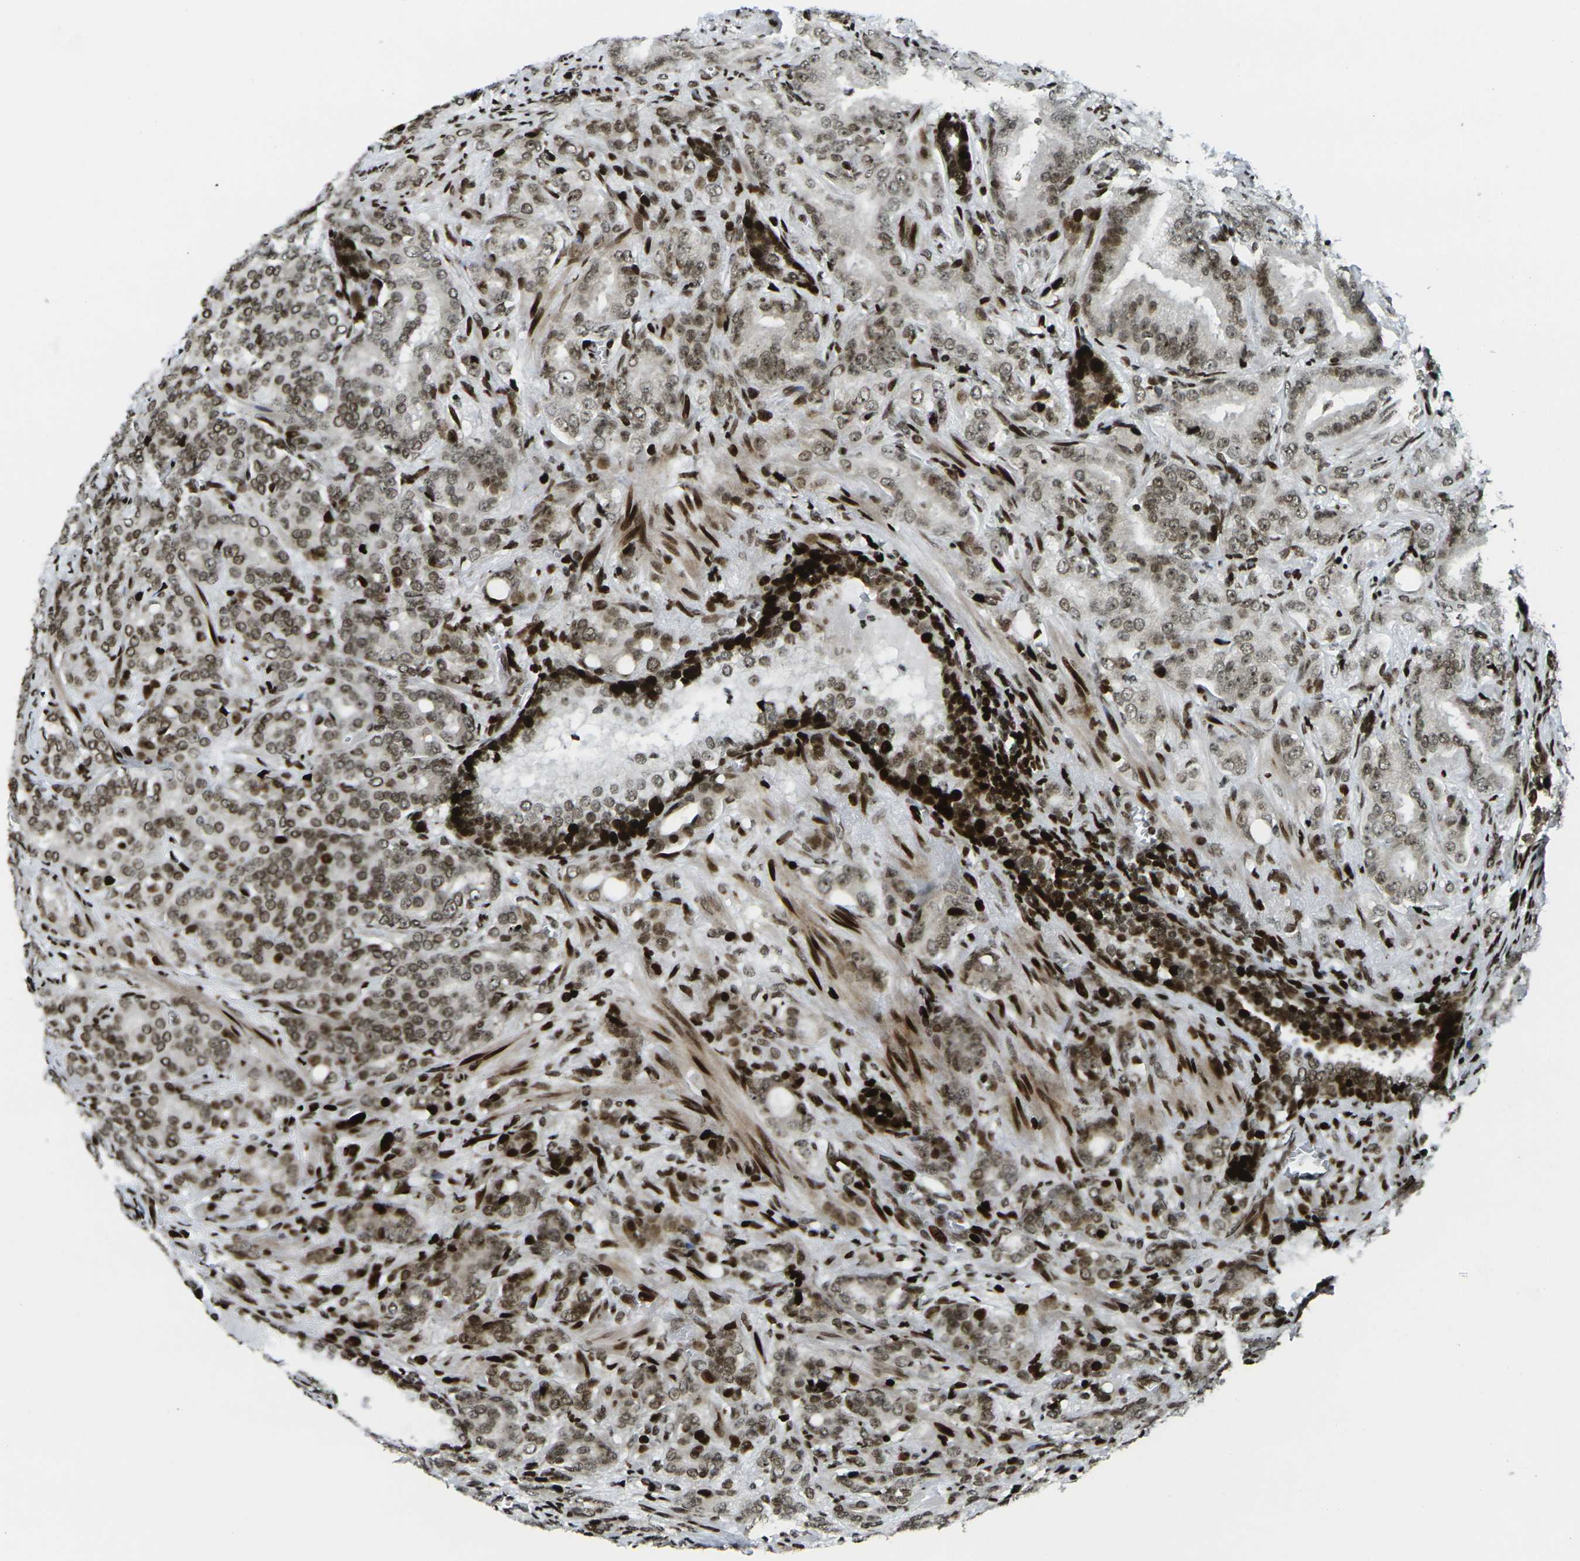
{"staining": {"intensity": "moderate", "quantity": ">75%", "location": "nuclear"}, "tissue": "prostate cancer", "cell_type": "Tumor cells", "image_type": "cancer", "snomed": [{"axis": "morphology", "description": "Adenocarcinoma, High grade"}, {"axis": "topography", "description": "Prostate"}], "caption": "Immunohistochemical staining of high-grade adenocarcinoma (prostate) reveals medium levels of moderate nuclear protein positivity in approximately >75% of tumor cells.", "gene": "H3-3A", "patient": {"sex": "male", "age": 64}}